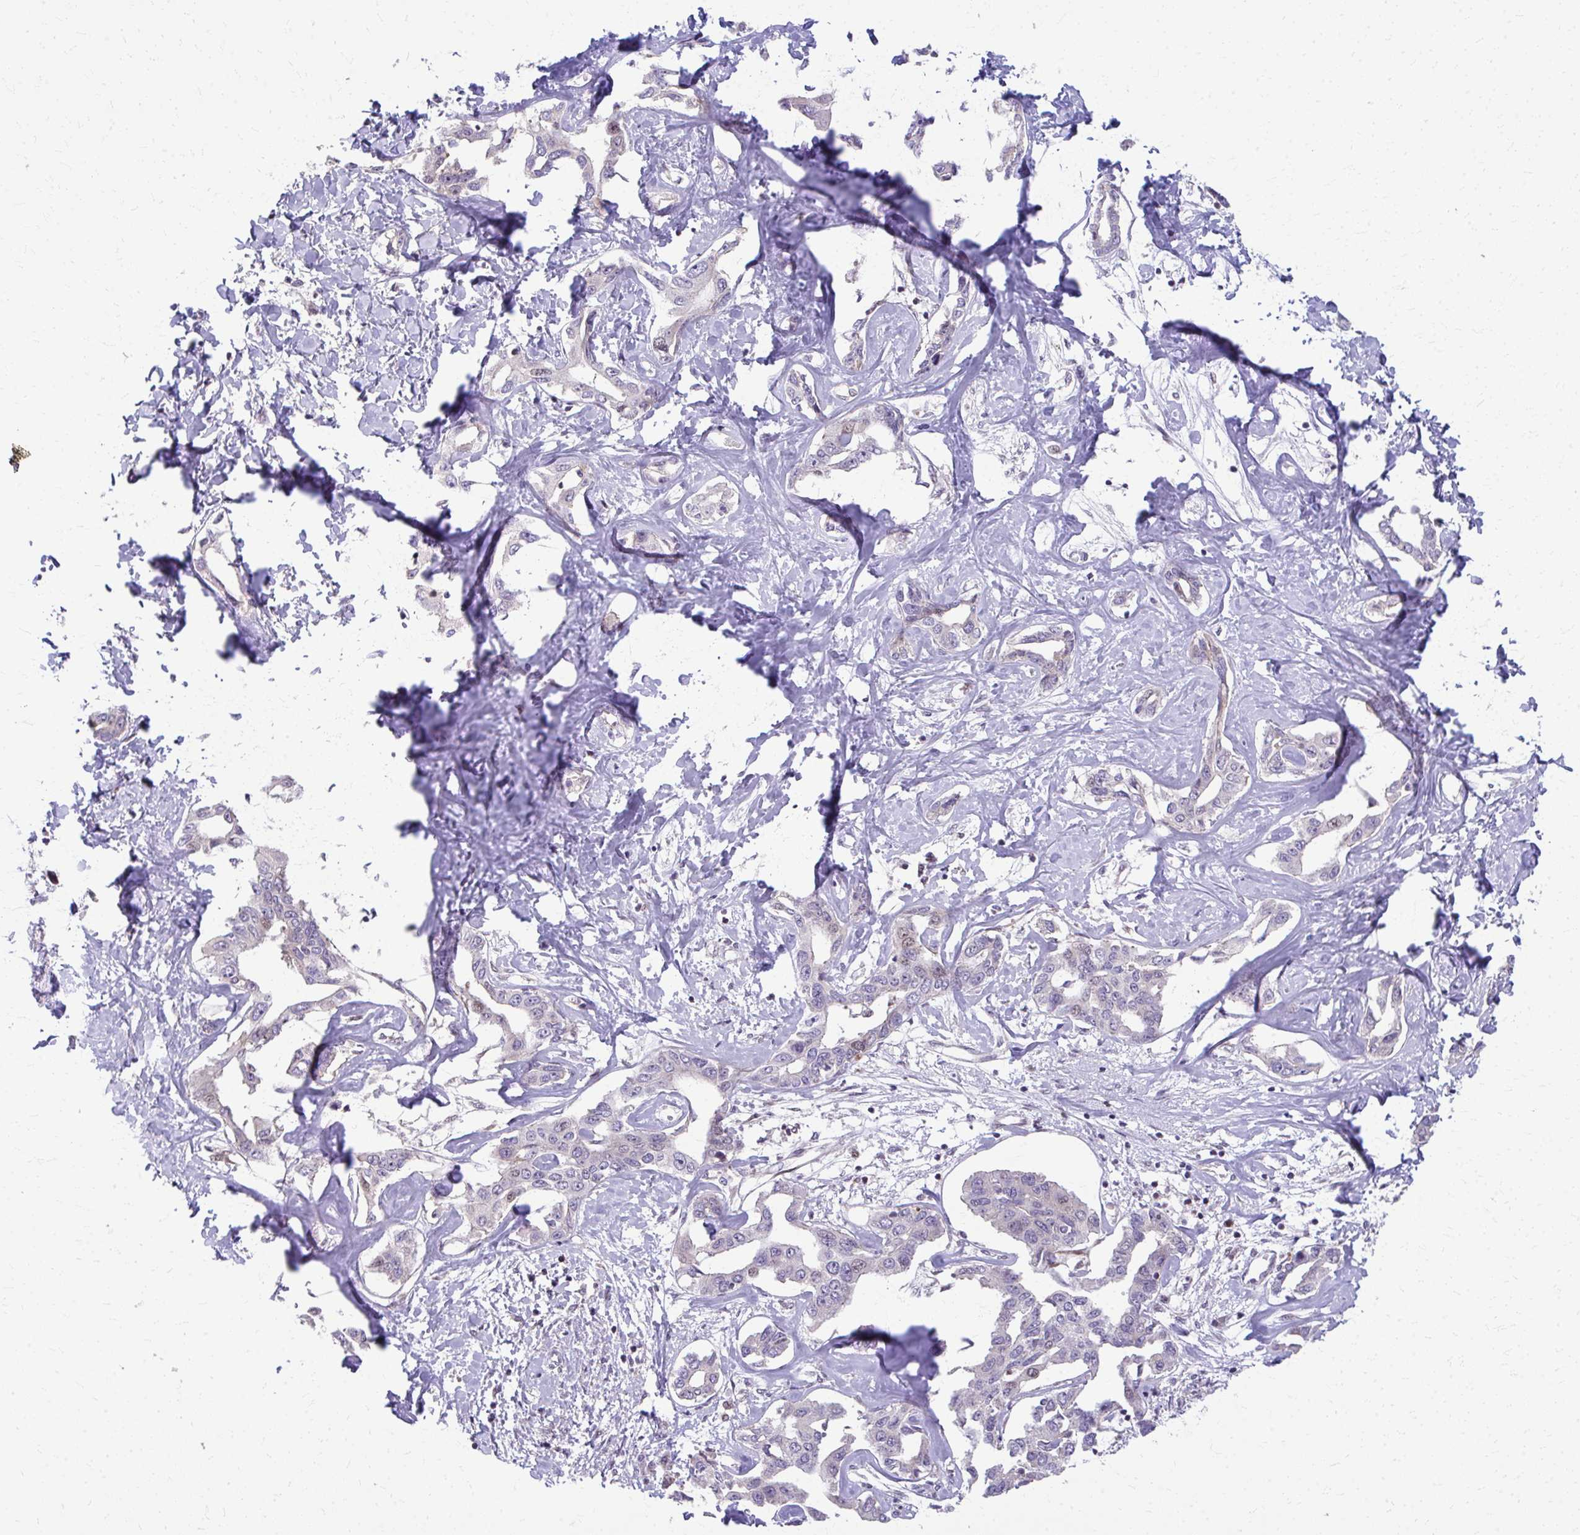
{"staining": {"intensity": "weak", "quantity": "<25%", "location": "nuclear"}, "tissue": "liver cancer", "cell_type": "Tumor cells", "image_type": "cancer", "snomed": [{"axis": "morphology", "description": "Cholangiocarcinoma"}, {"axis": "topography", "description": "Liver"}], "caption": "Human liver cancer stained for a protein using immunohistochemistry (IHC) reveals no positivity in tumor cells.", "gene": "MAF1", "patient": {"sex": "male", "age": 59}}